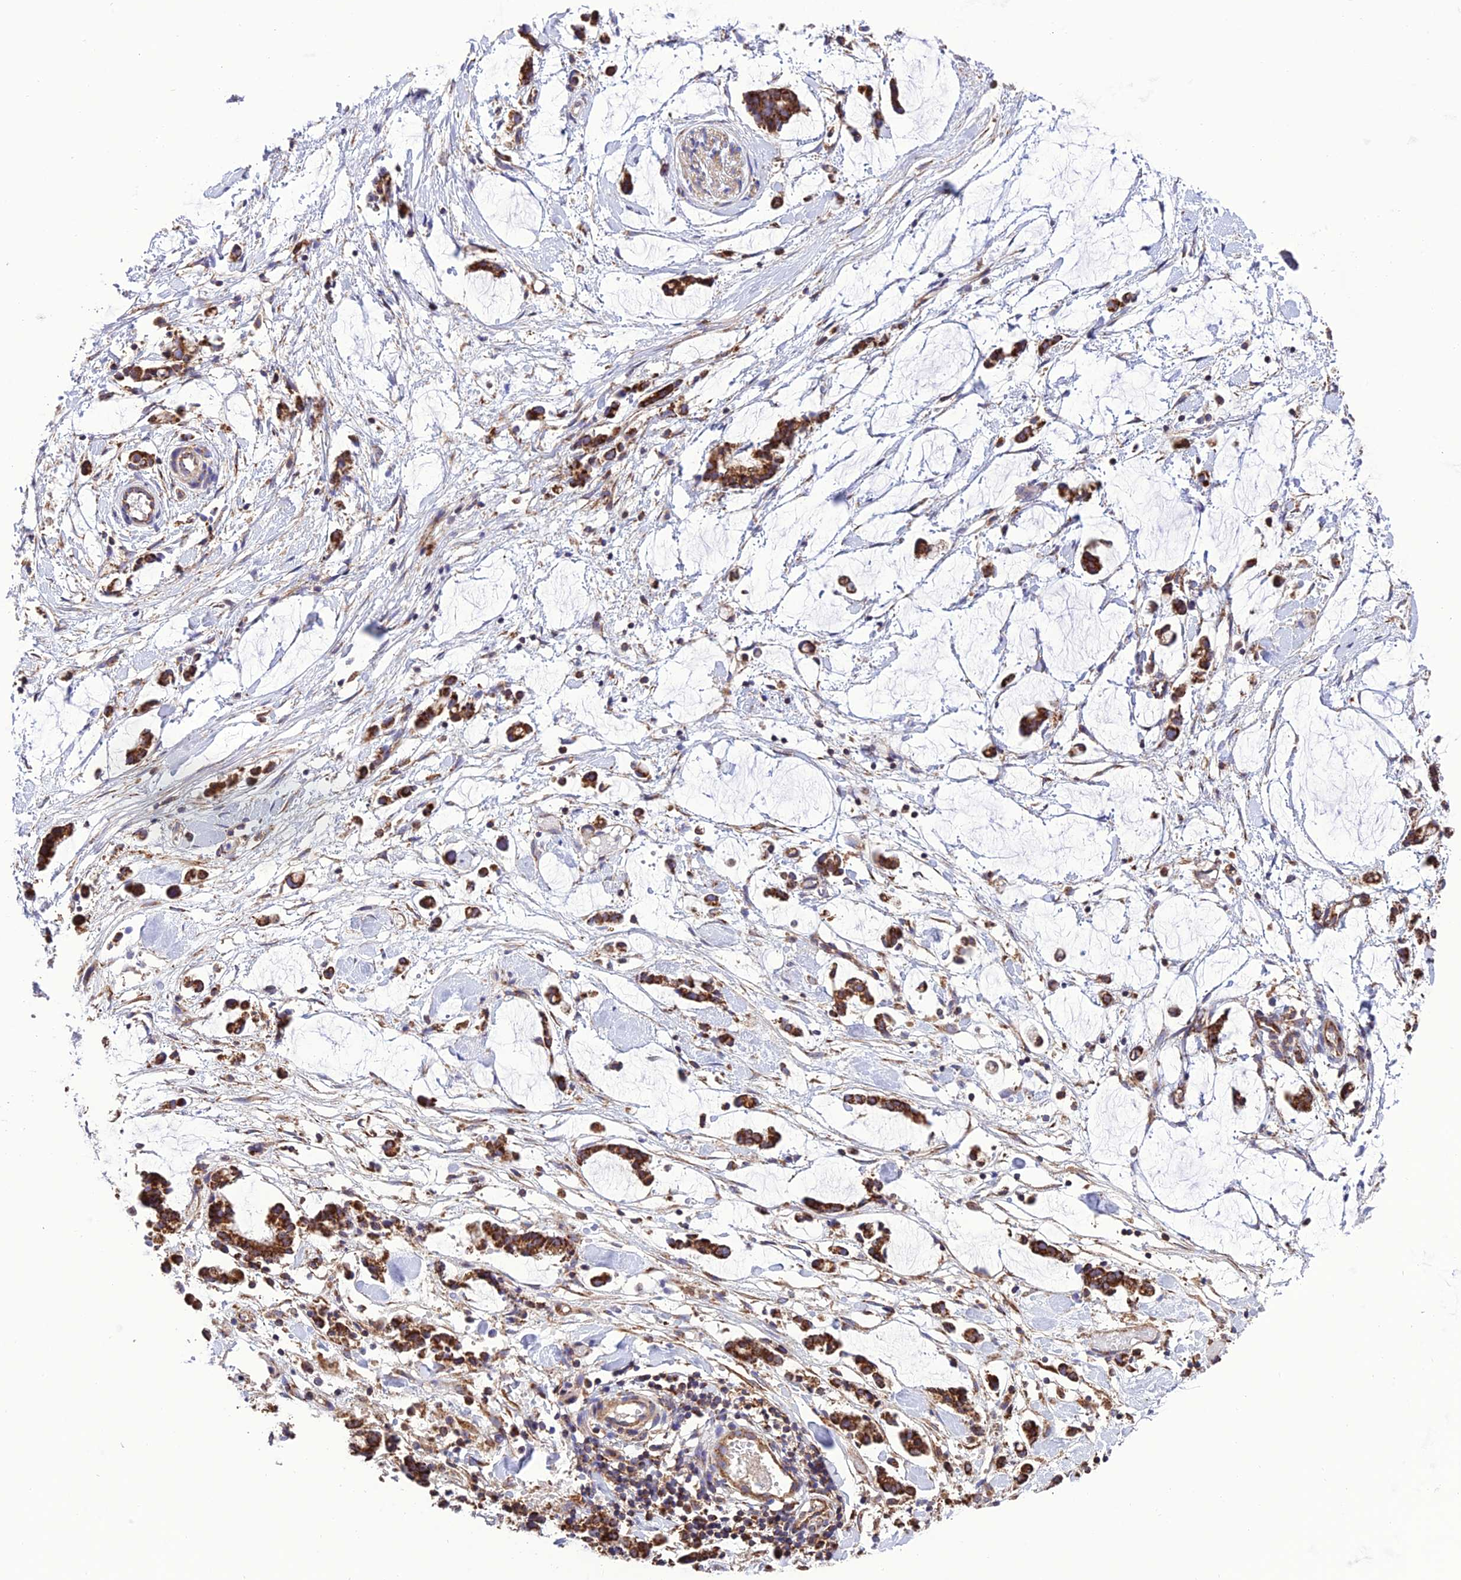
{"staining": {"intensity": "negative", "quantity": "none", "location": "none"}, "tissue": "adipose tissue", "cell_type": "Adipocytes", "image_type": "normal", "snomed": [{"axis": "morphology", "description": "Normal tissue, NOS"}, {"axis": "morphology", "description": "Adenocarcinoma, NOS"}, {"axis": "topography", "description": "Smooth muscle"}, {"axis": "topography", "description": "Colon"}], "caption": "This is an immunohistochemistry photomicrograph of benign human adipose tissue. There is no expression in adipocytes.", "gene": "MRPS9", "patient": {"sex": "male", "age": 14}}